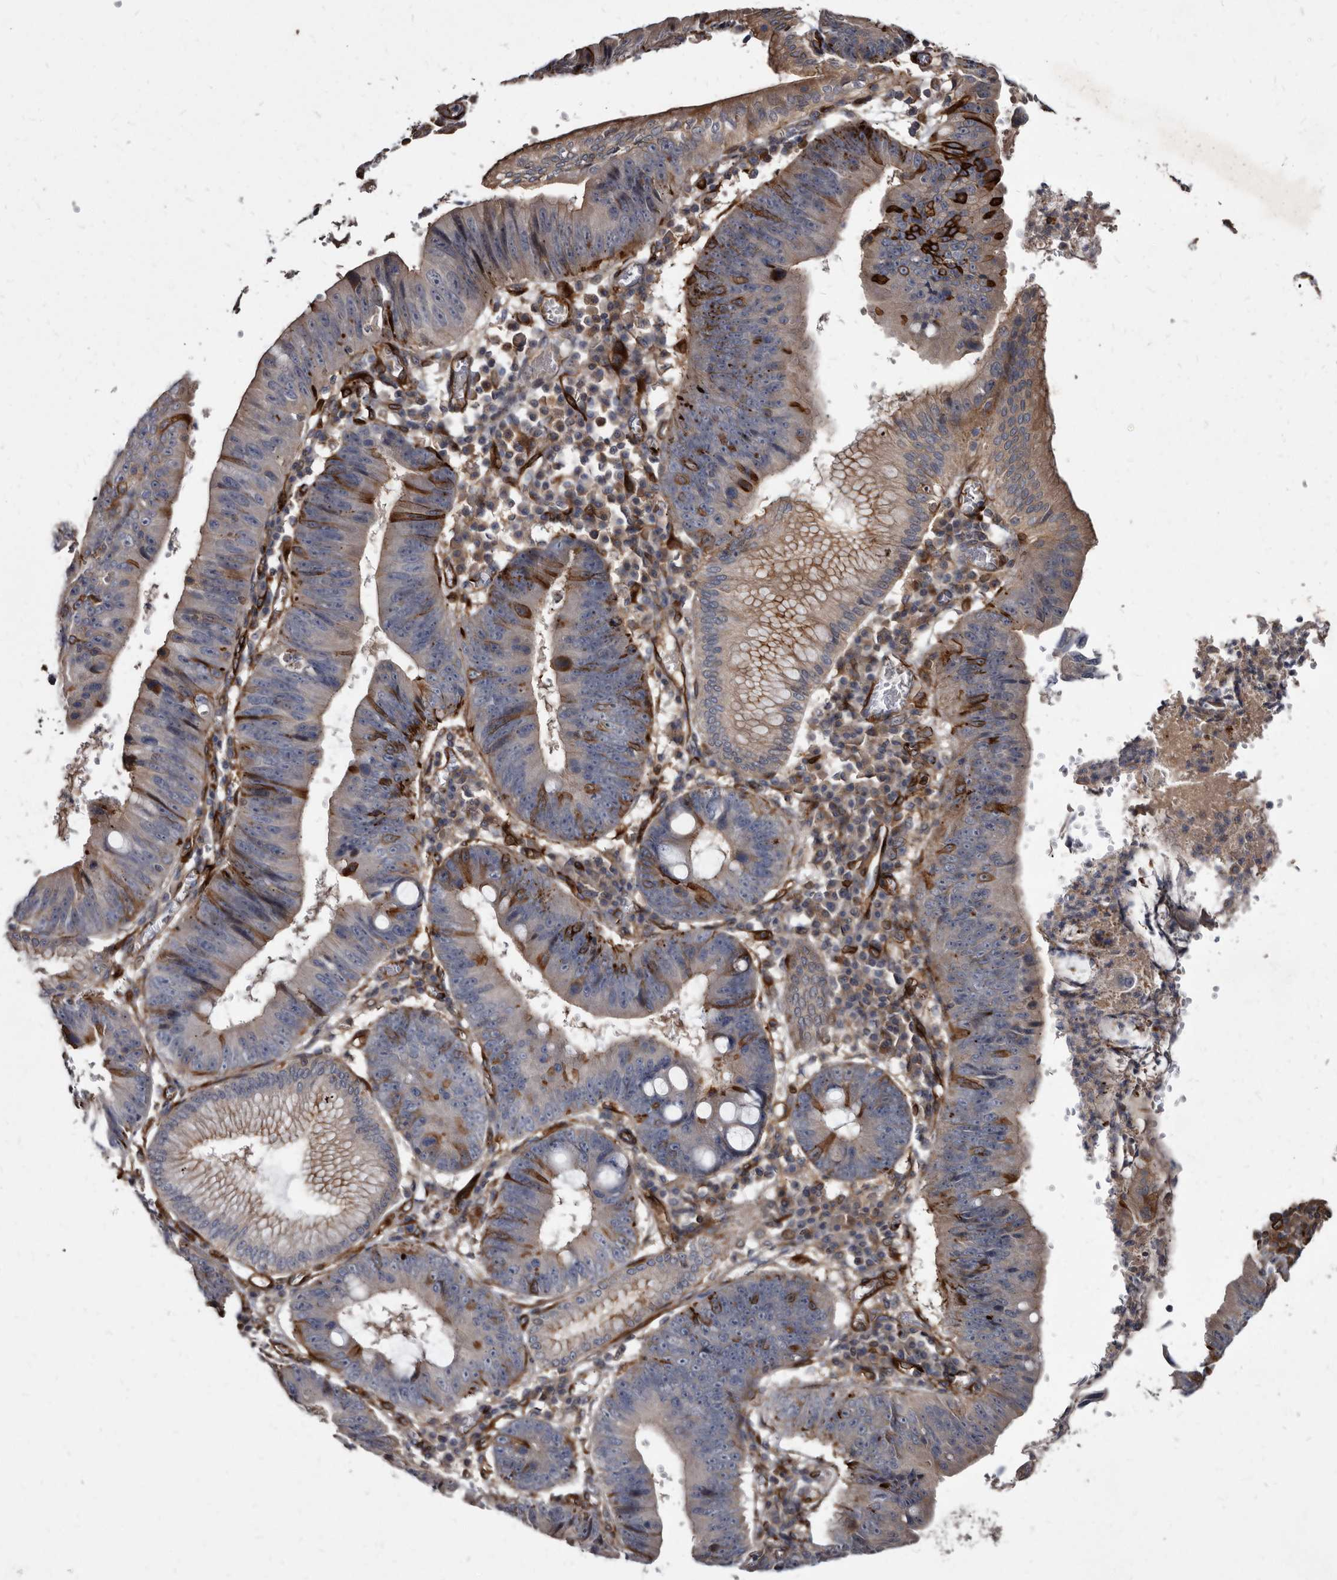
{"staining": {"intensity": "strong", "quantity": "<25%", "location": "cytoplasmic/membranous"}, "tissue": "stomach cancer", "cell_type": "Tumor cells", "image_type": "cancer", "snomed": [{"axis": "morphology", "description": "Adenocarcinoma, NOS"}, {"axis": "topography", "description": "Stomach"}], "caption": "Stomach cancer stained with a protein marker reveals strong staining in tumor cells.", "gene": "KCTD20", "patient": {"sex": "male", "age": 59}}